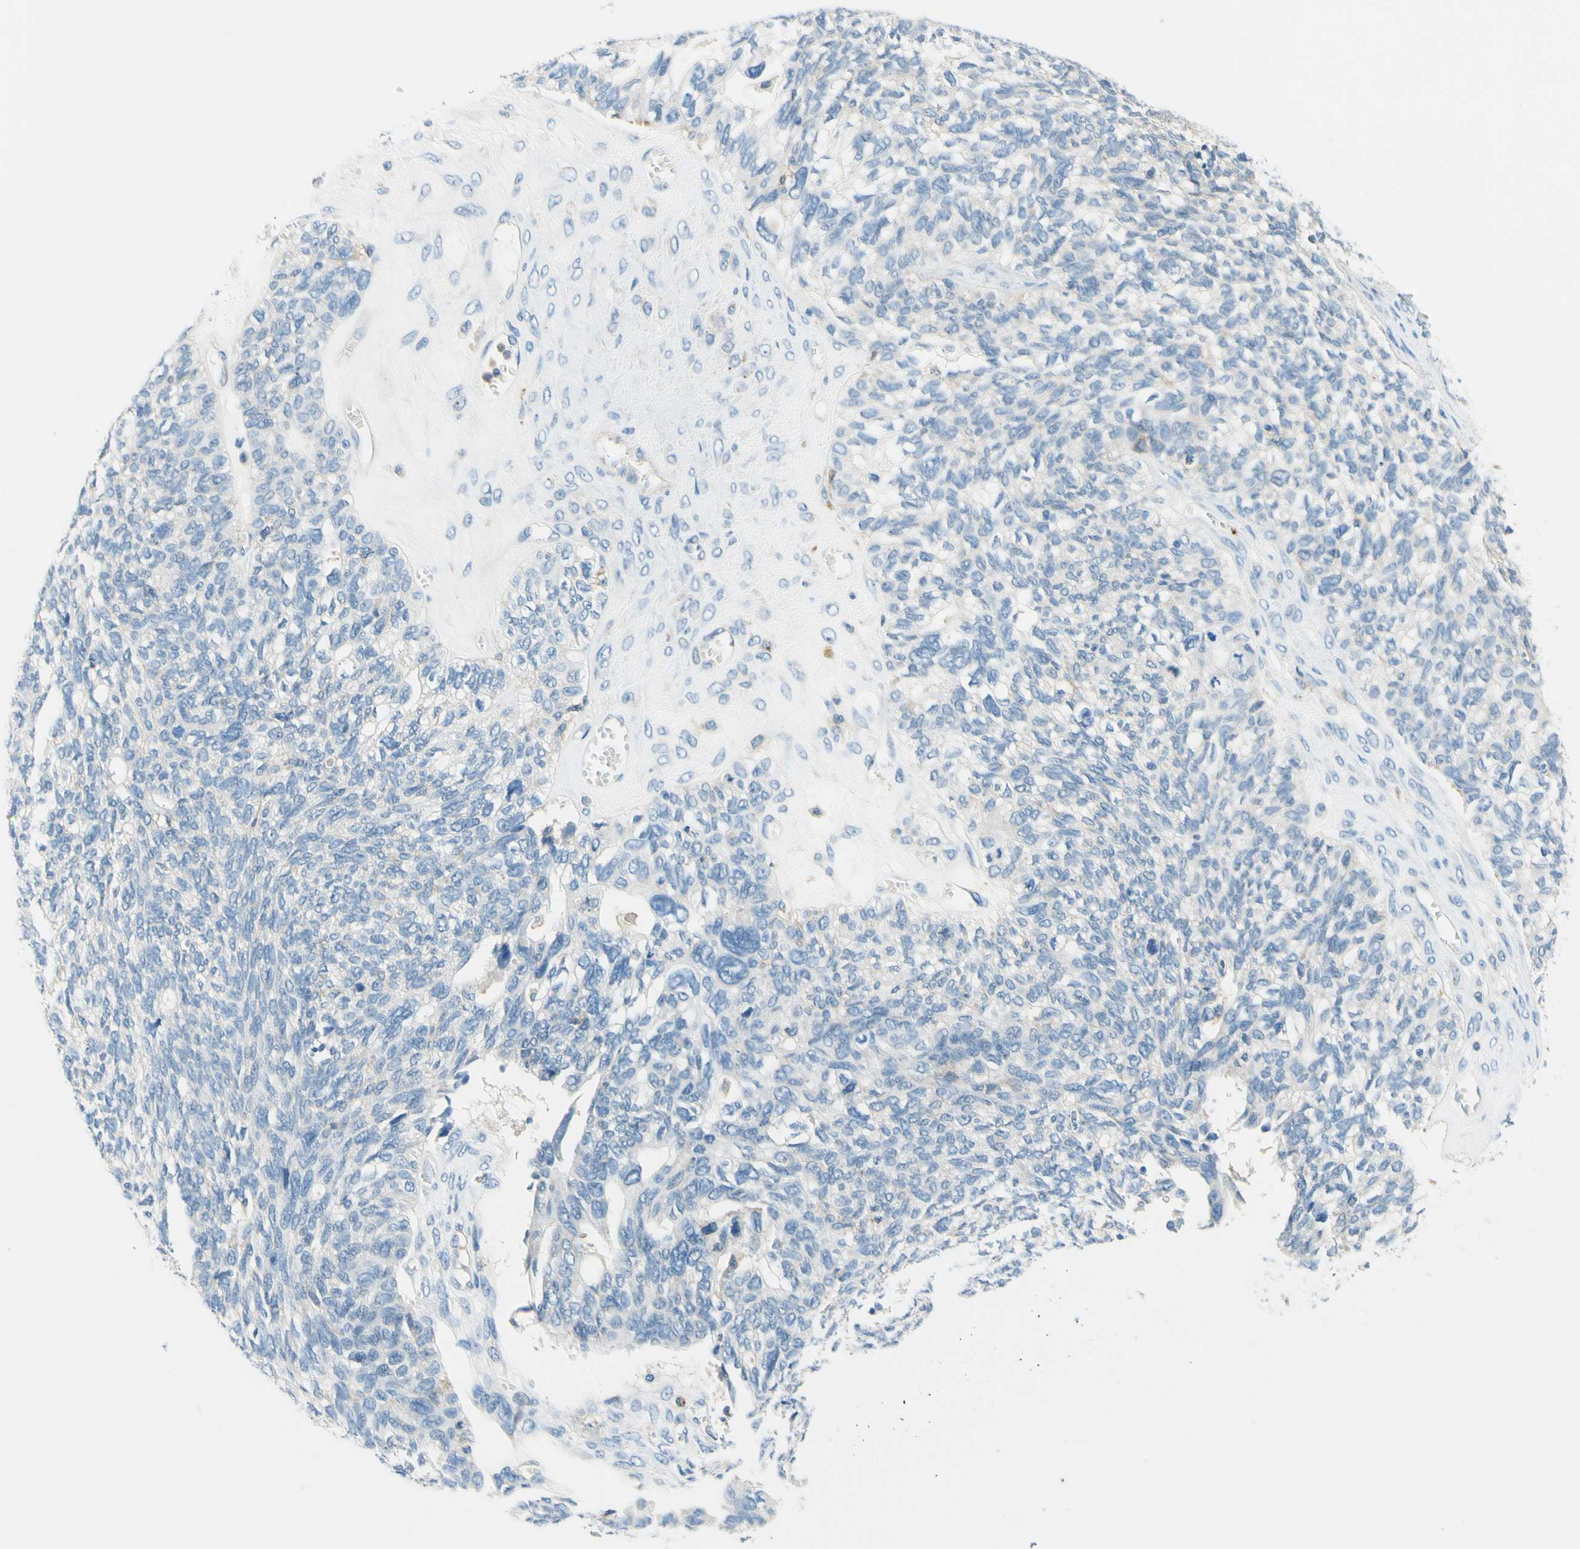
{"staining": {"intensity": "negative", "quantity": "none", "location": "none"}, "tissue": "ovarian cancer", "cell_type": "Tumor cells", "image_type": "cancer", "snomed": [{"axis": "morphology", "description": "Cystadenocarcinoma, serous, NOS"}, {"axis": "topography", "description": "Ovary"}], "caption": "This is a micrograph of immunohistochemistry staining of serous cystadenocarcinoma (ovarian), which shows no expression in tumor cells.", "gene": "SIGLEC9", "patient": {"sex": "female", "age": 79}}